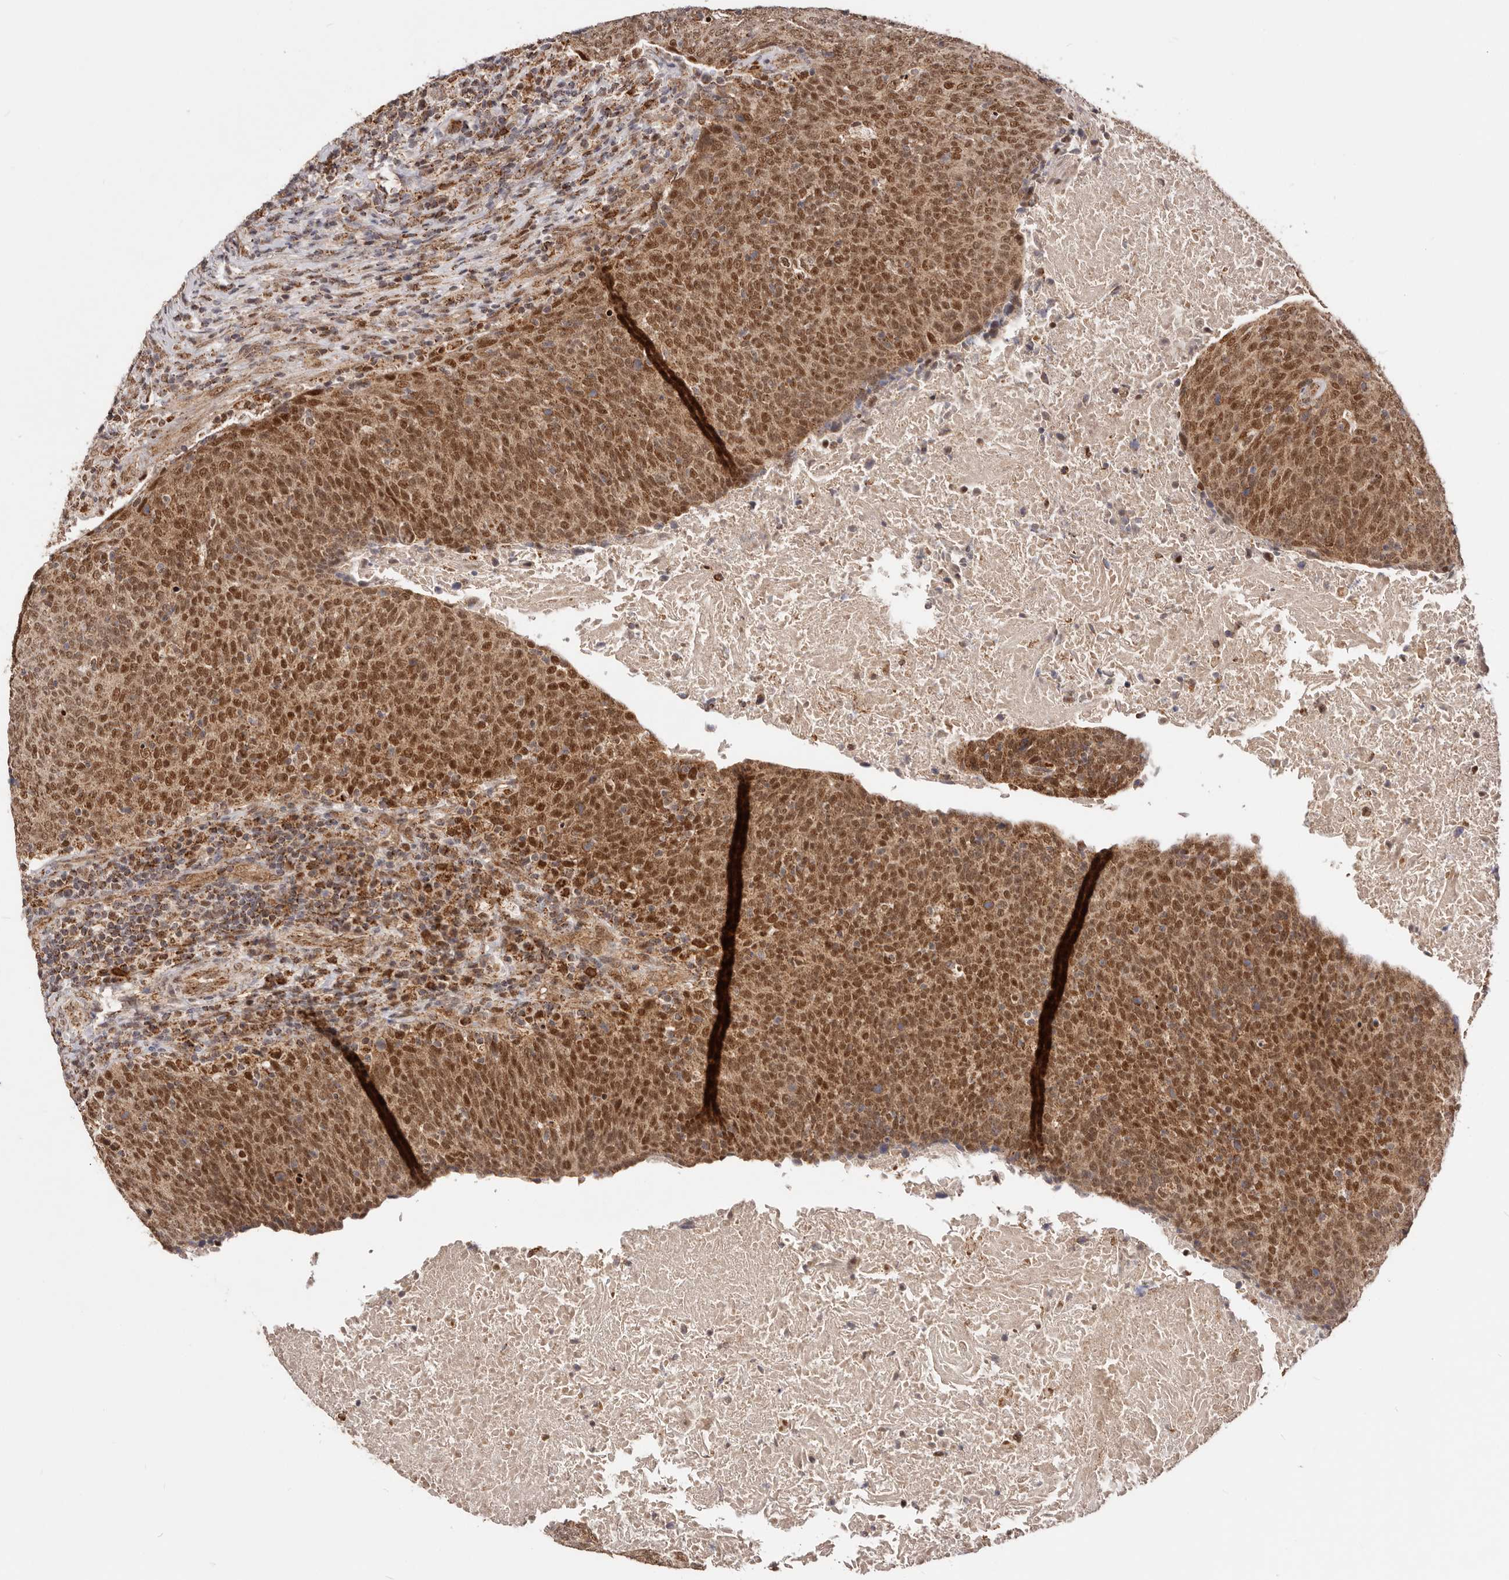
{"staining": {"intensity": "strong", "quantity": ">75%", "location": "cytoplasmic/membranous,nuclear"}, "tissue": "head and neck cancer", "cell_type": "Tumor cells", "image_type": "cancer", "snomed": [{"axis": "morphology", "description": "Squamous cell carcinoma, NOS"}, {"axis": "morphology", "description": "Squamous cell carcinoma, metastatic, NOS"}, {"axis": "topography", "description": "Lymph node"}, {"axis": "topography", "description": "Head-Neck"}], "caption": "Head and neck cancer stained for a protein demonstrates strong cytoplasmic/membranous and nuclear positivity in tumor cells.", "gene": "SEC14L1", "patient": {"sex": "male", "age": 62}}